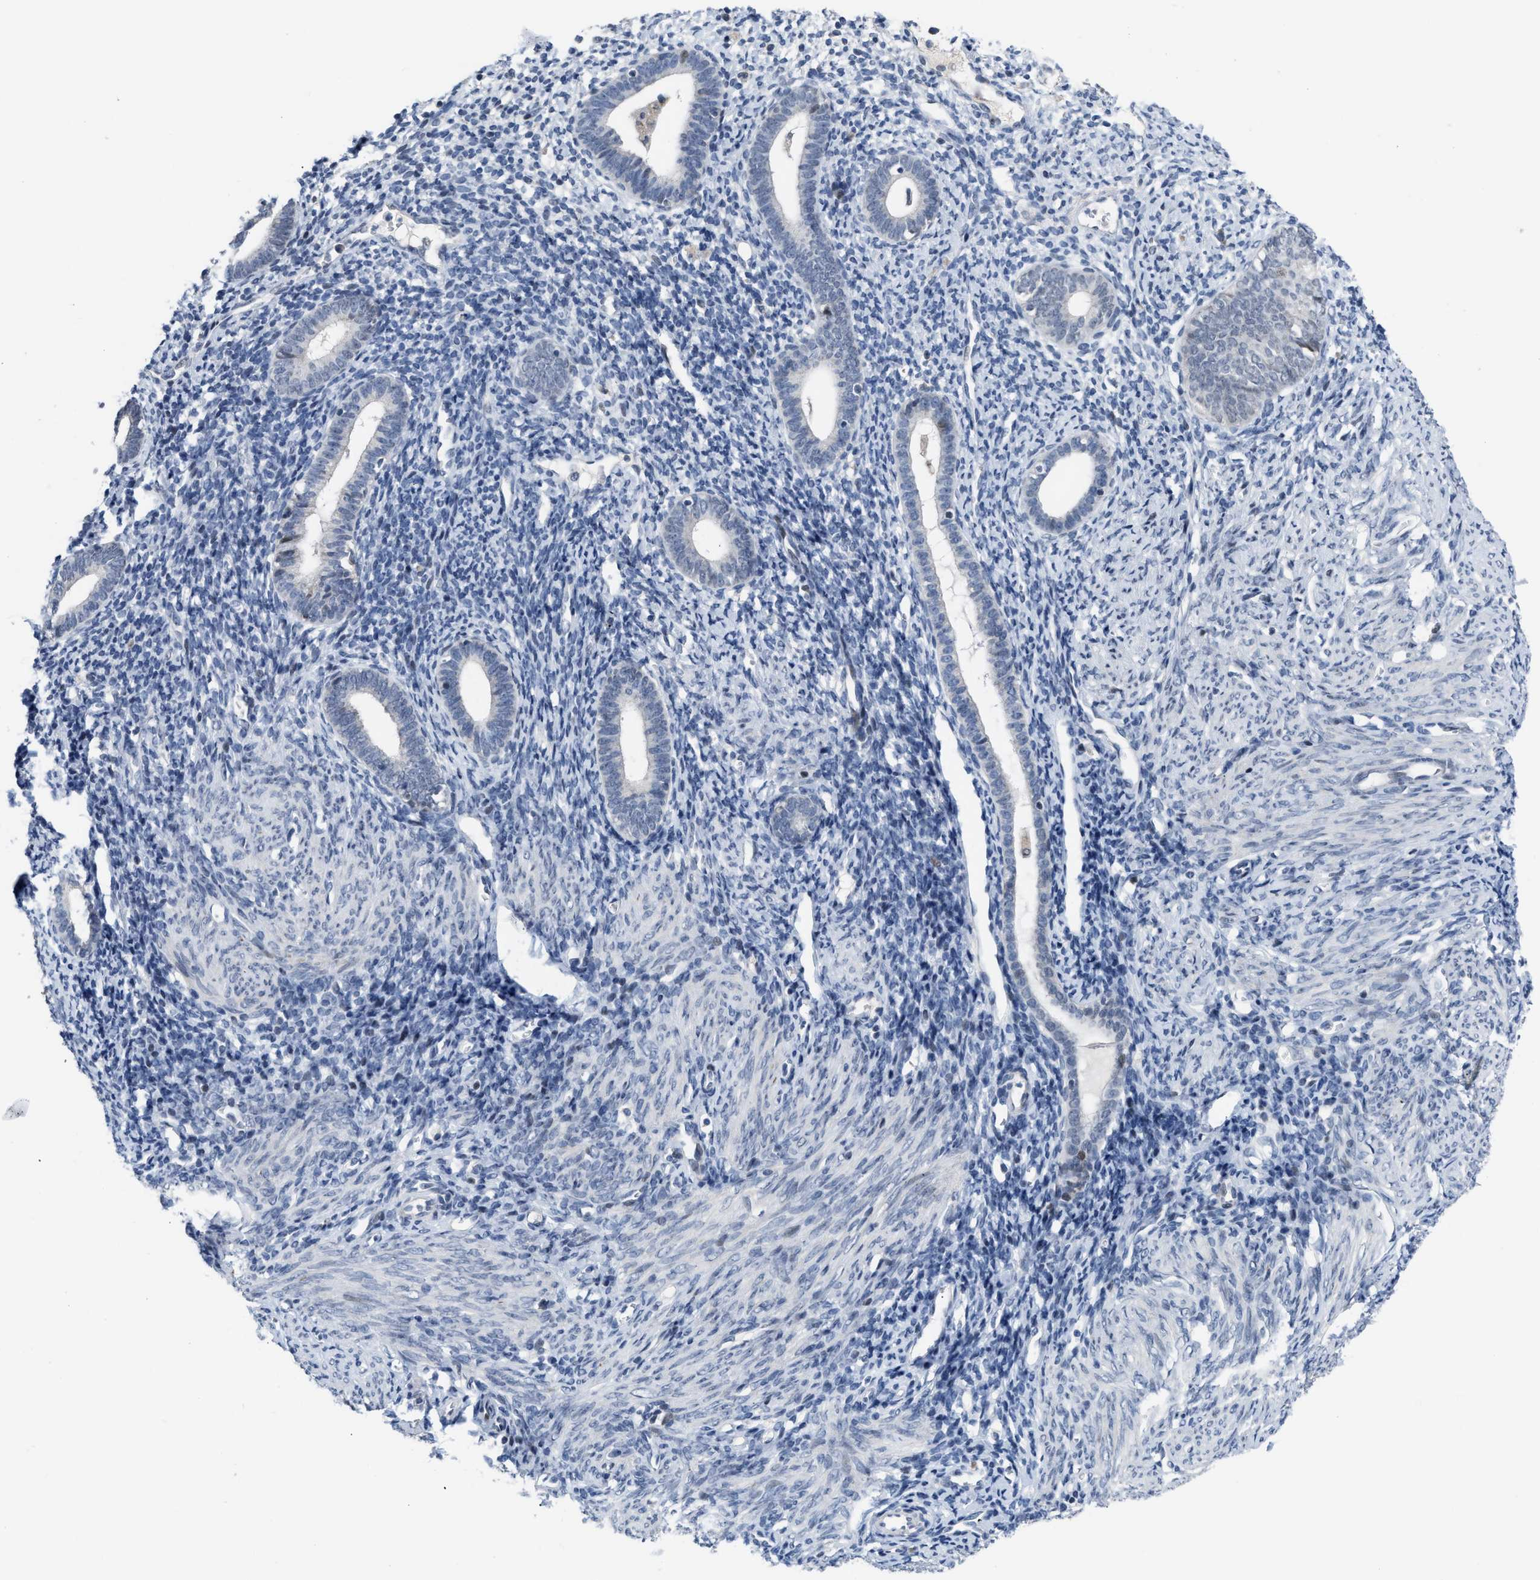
{"staining": {"intensity": "negative", "quantity": "none", "location": "none"}, "tissue": "endometrium", "cell_type": "Cells in endometrial stroma", "image_type": "normal", "snomed": [{"axis": "morphology", "description": "Normal tissue, NOS"}, {"axis": "morphology", "description": "Adenocarcinoma, NOS"}, {"axis": "topography", "description": "Endometrium"}], "caption": "IHC image of normal endometrium stained for a protein (brown), which reveals no expression in cells in endometrial stroma.", "gene": "SETDB1", "patient": {"sex": "female", "age": 57}}